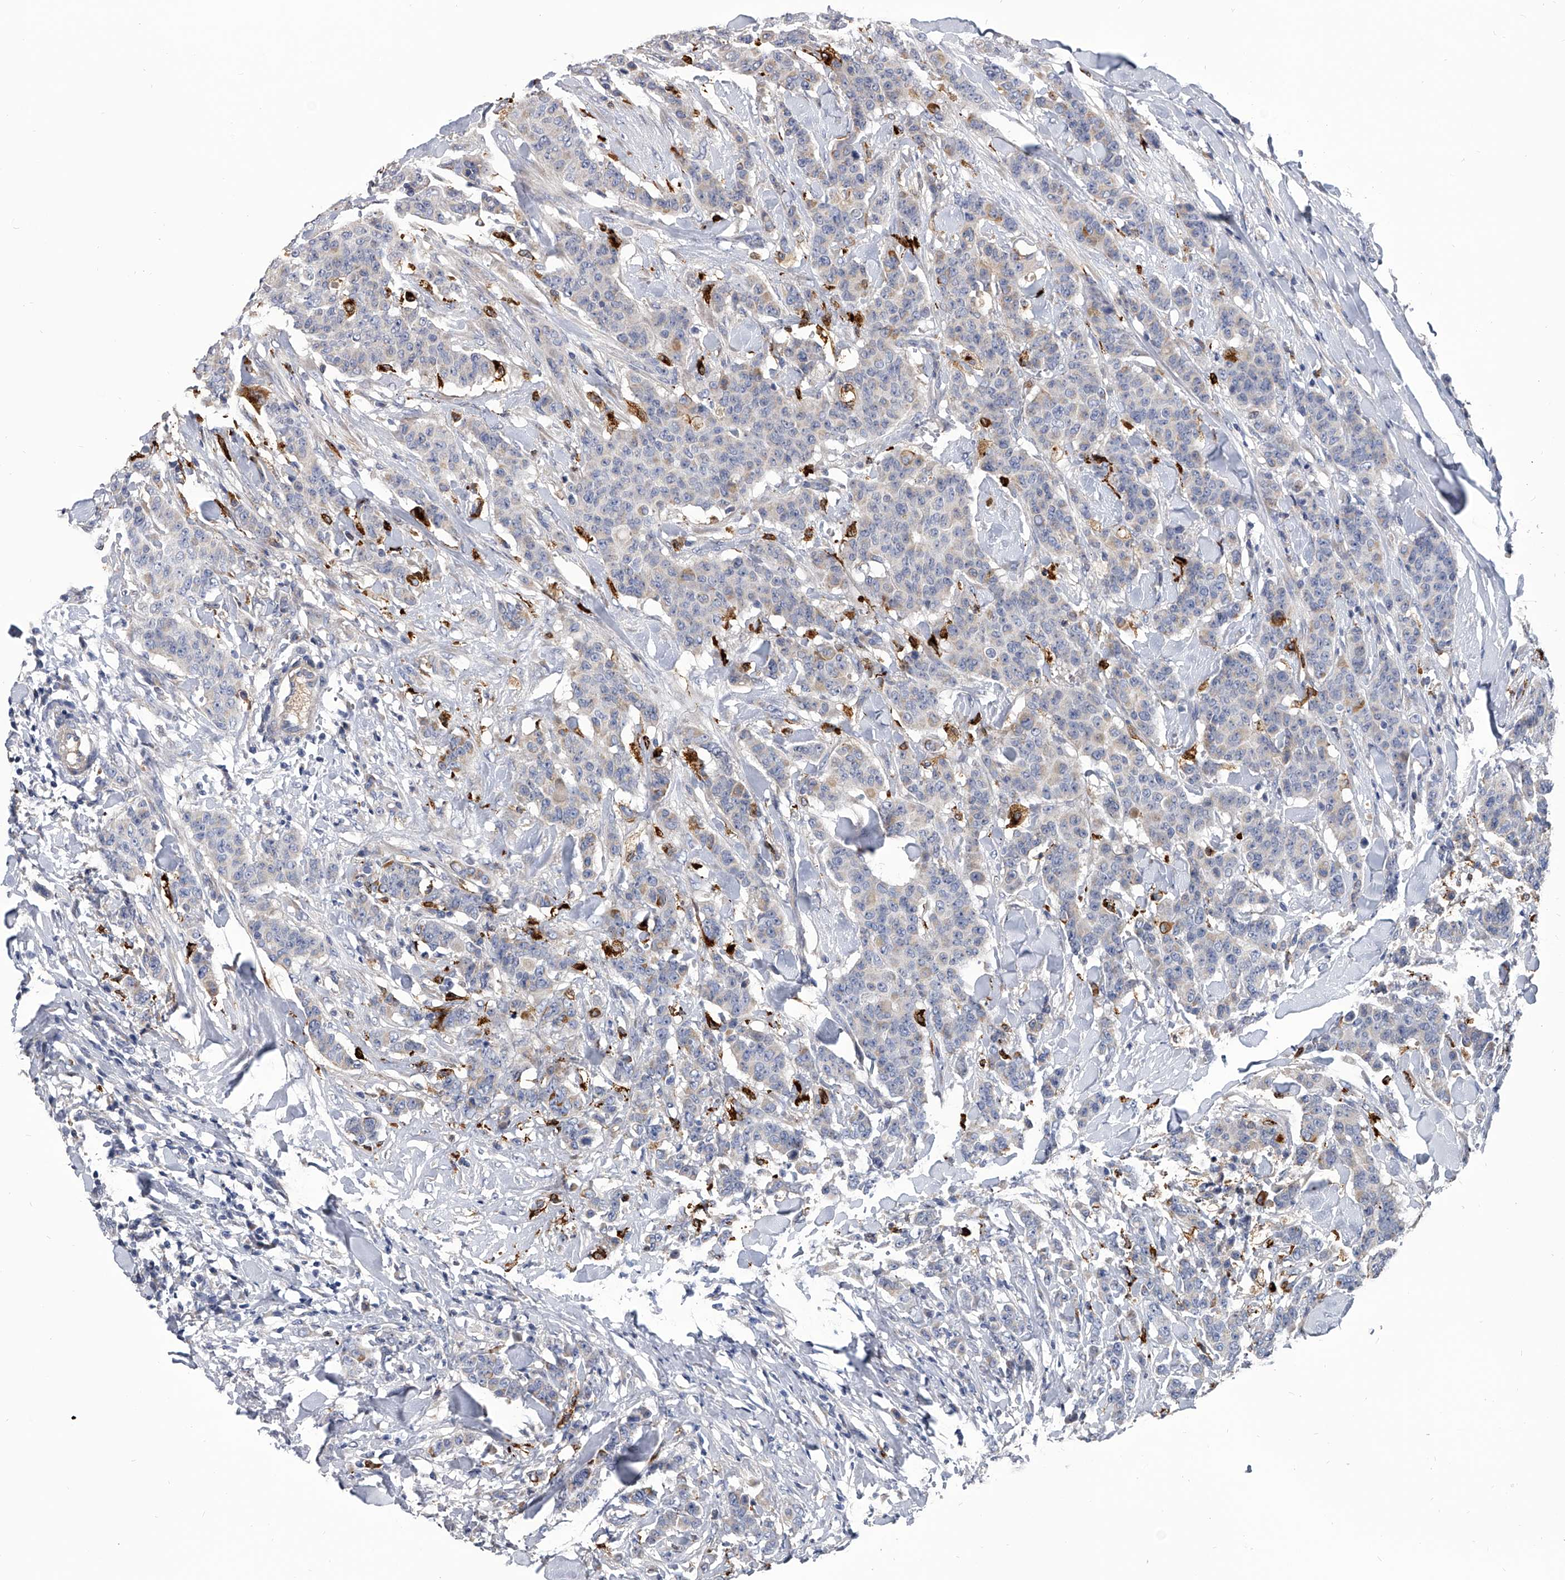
{"staining": {"intensity": "negative", "quantity": "none", "location": "none"}, "tissue": "breast cancer", "cell_type": "Tumor cells", "image_type": "cancer", "snomed": [{"axis": "morphology", "description": "Duct carcinoma"}, {"axis": "topography", "description": "Breast"}], "caption": "Human infiltrating ductal carcinoma (breast) stained for a protein using immunohistochemistry exhibits no staining in tumor cells.", "gene": "SPP1", "patient": {"sex": "female", "age": 40}}